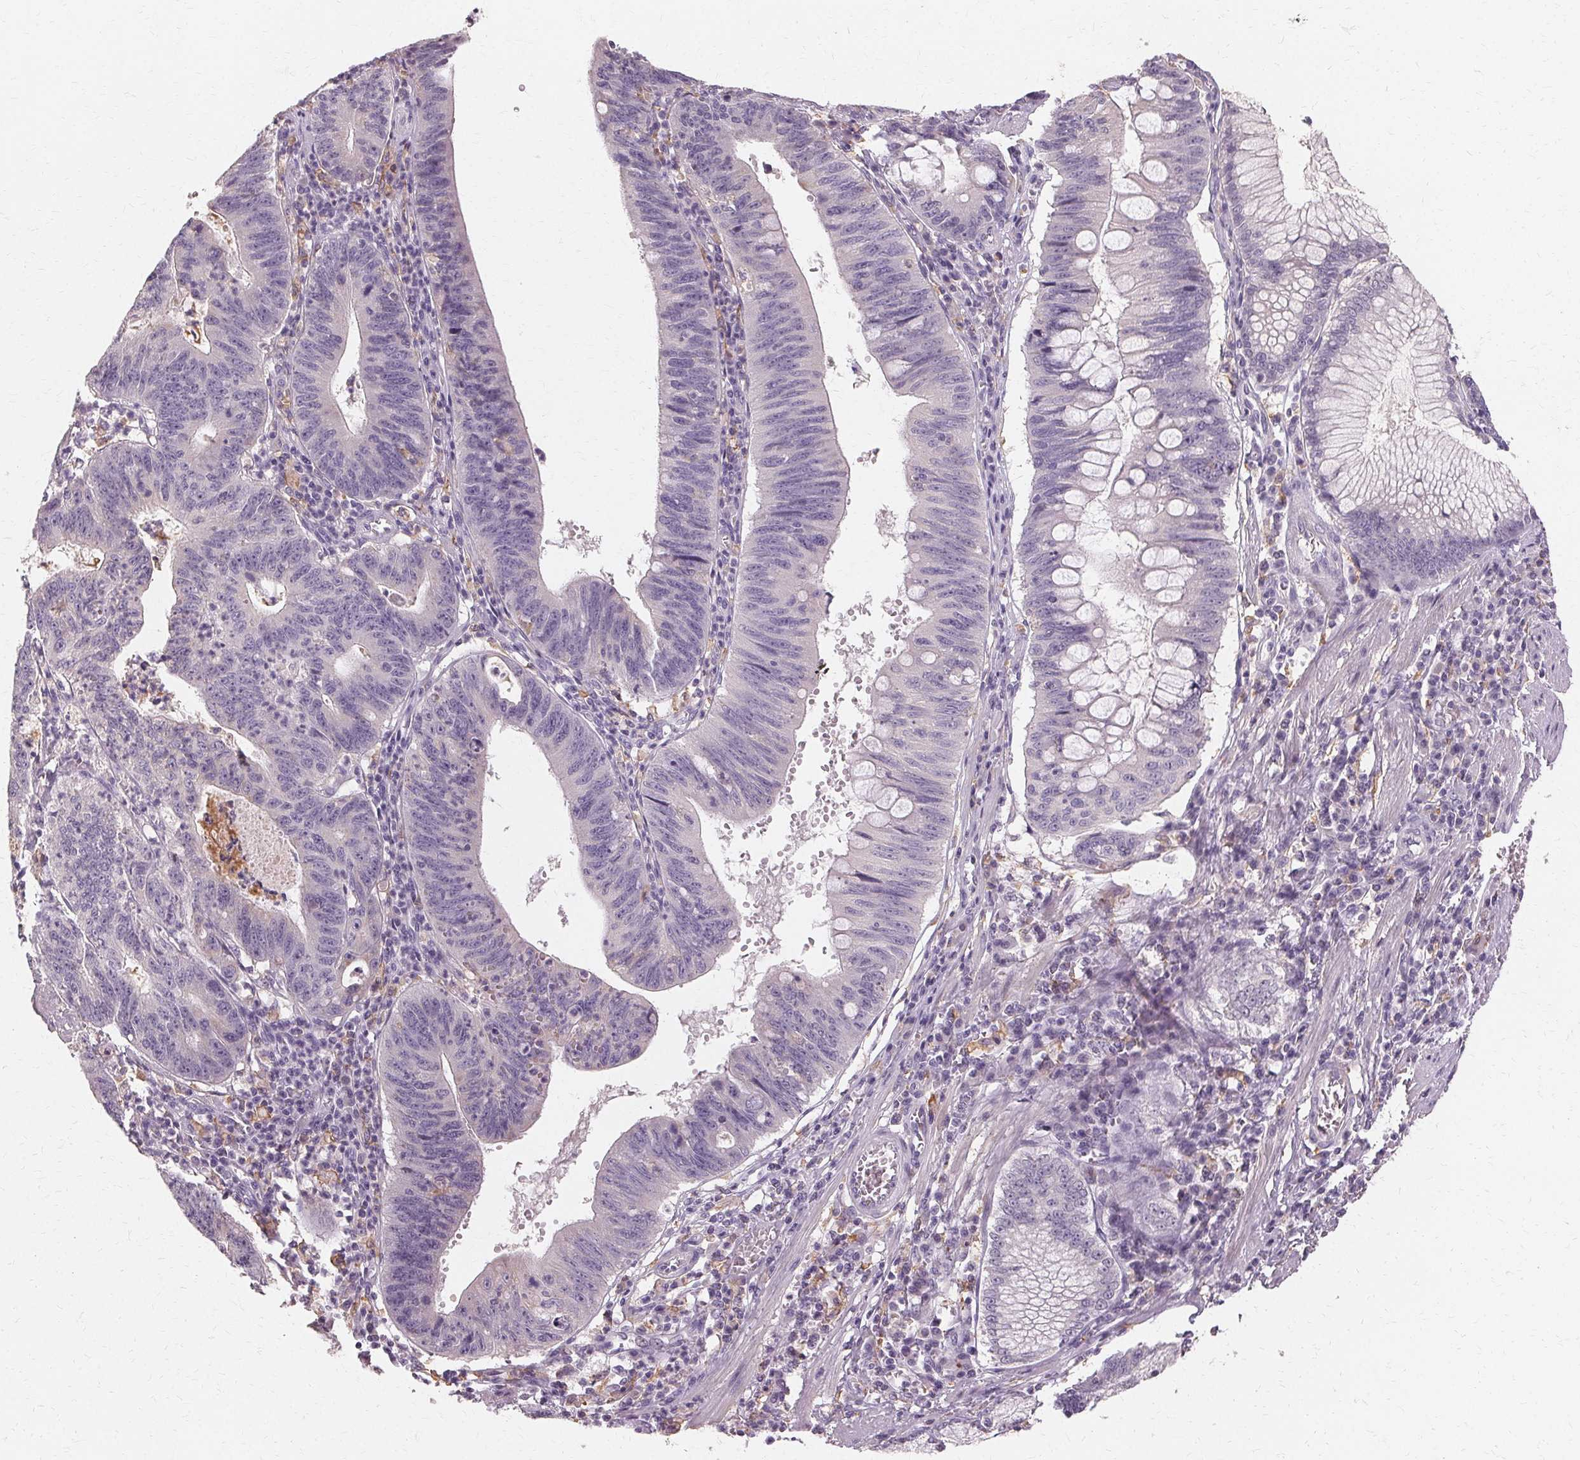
{"staining": {"intensity": "negative", "quantity": "none", "location": "none"}, "tissue": "stomach cancer", "cell_type": "Tumor cells", "image_type": "cancer", "snomed": [{"axis": "morphology", "description": "Adenocarcinoma, NOS"}, {"axis": "topography", "description": "Stomach"}], "caption": "Protein analysis of stomach cancer (adenocarcinoma) reveals no significant expression in tumor cells.", "gene": "IFNGR1", "patient": {"sex": "male", "age": 59}}